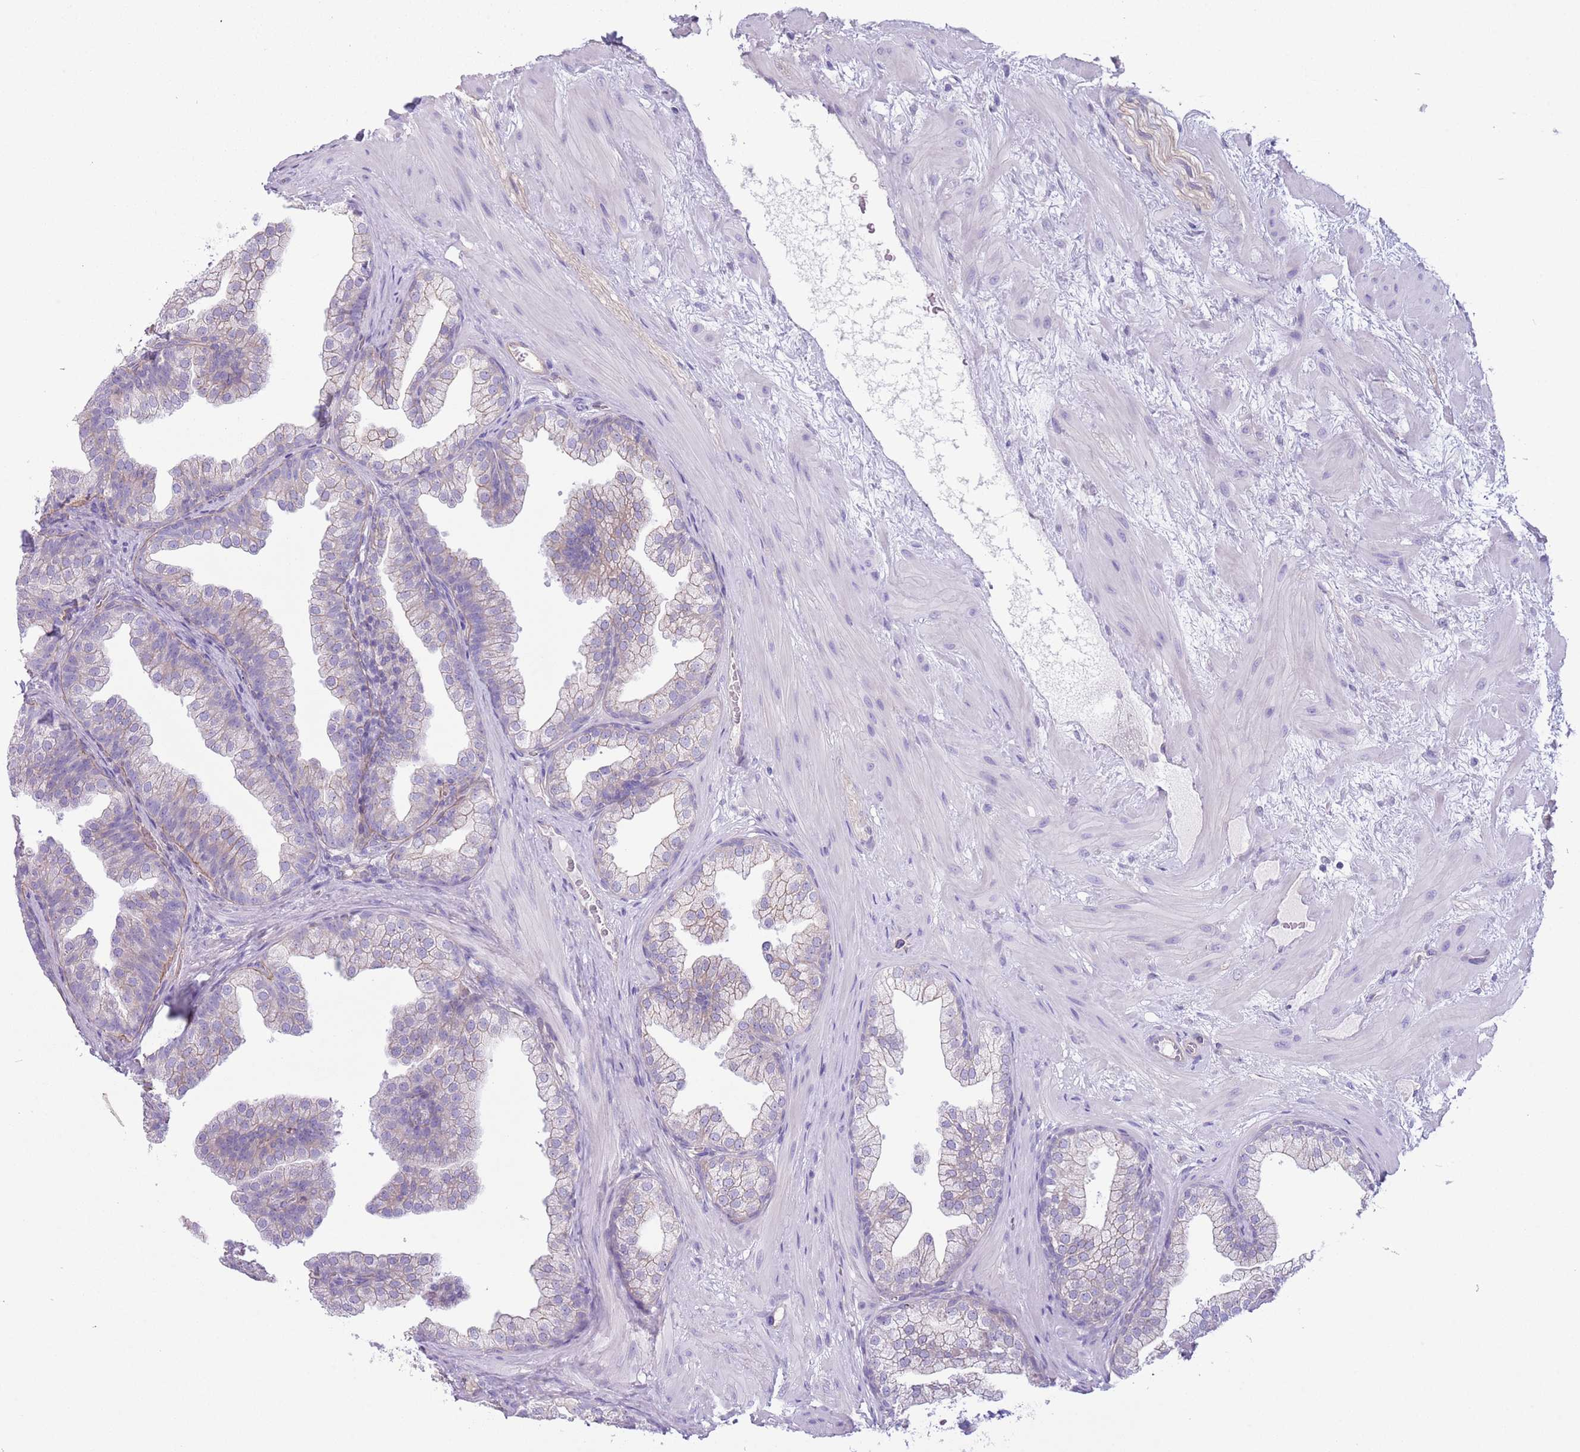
{"staining": {"intensity": "weak", "quantity": "25%-75%", "location": "cytoplasmic/membranous"}, "tissue": "prostate", "cell_type": "Glandular cells", "image_type": "normal", "snomed": [{"axis": "morphology", "description": "Normal tissue, NOS"}, {"axis": "topography", "description": "Prostate"}], "caption": "A brown stain shows weak cytoplasmic/membranous staining of a protein in glandular cells of normal human prostate.", "gene": "RBP3", "patient": {"sex": "male", "age": 37}}